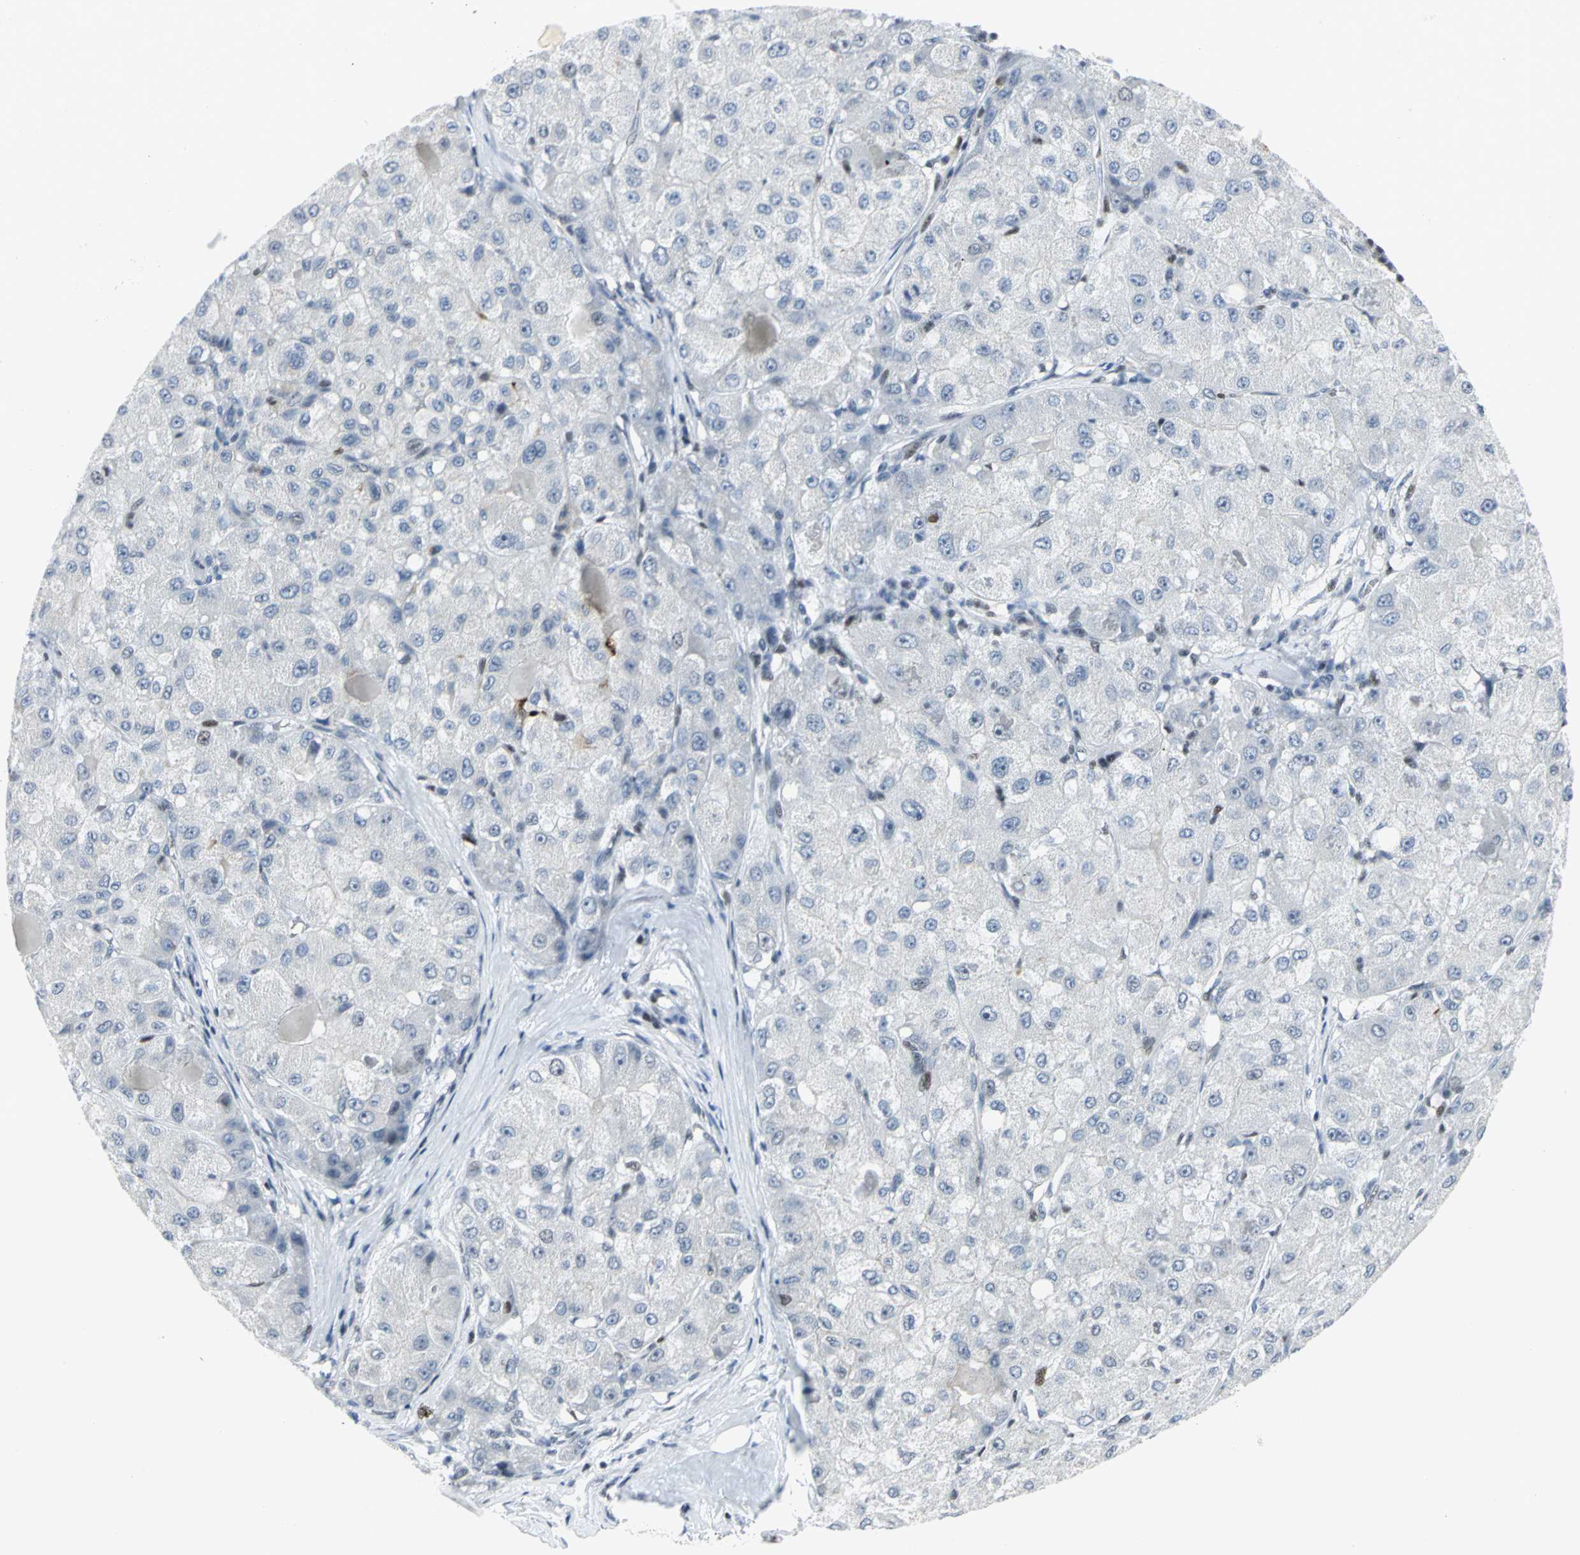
{"staining": {"intensity": "negative", "quantity": "none", "location": "none"}, "tissue": "liver cancer", "cell_type": "Tumor cells", "image_type": "cancer", "snomed": [{"axis": "morphology", "description": "Carcinoma, Hepatocellular, NOS"}, {"axis": "topography", "description": "Liver"}], "caption": "Immunohistochemical staining of hepatocellular carcinoma (liver) demonstrates no significant staining in tumor cells.", "gene": "RPA1", "patient": {"sex": "male", "age": 80}}